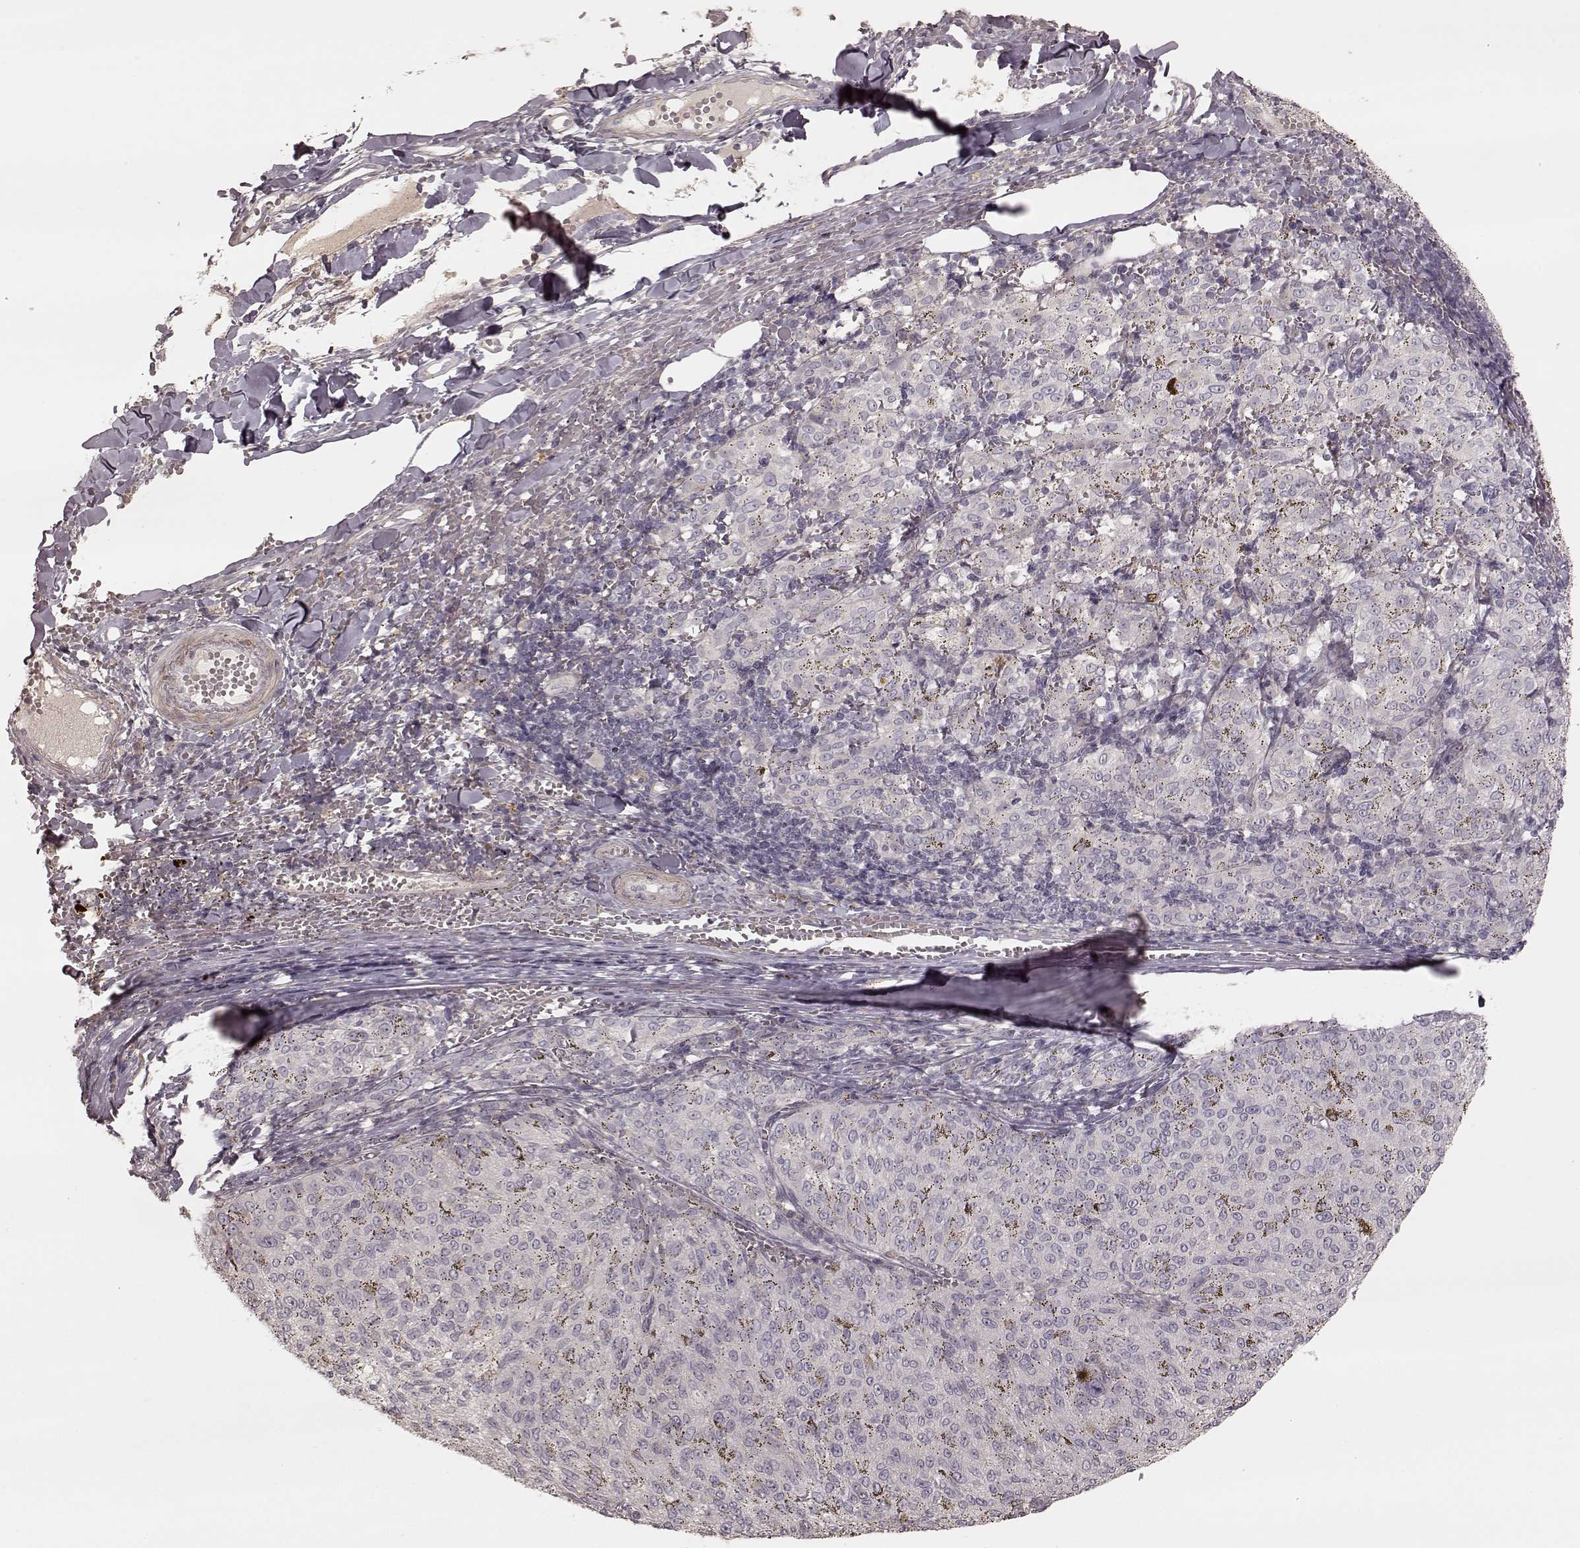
{"staining": {"intensity": "negative", "quantity": "none", "location": "none"}, "tissue": "melanoma", "cell_type": "Tumor cells", "image_type": "cancer", "snomed": [{"axis": "morphology", "description": "Malignant melanoma, NOS"}, {"axis": "topography", "description": "Skin"}], "caption": "DAB immunohistochemical staining of melanoma exhibits no significant positivity in tumor cells.", "gene": "KCNJ9", "patient": {"sex": "female", "age": 72}}